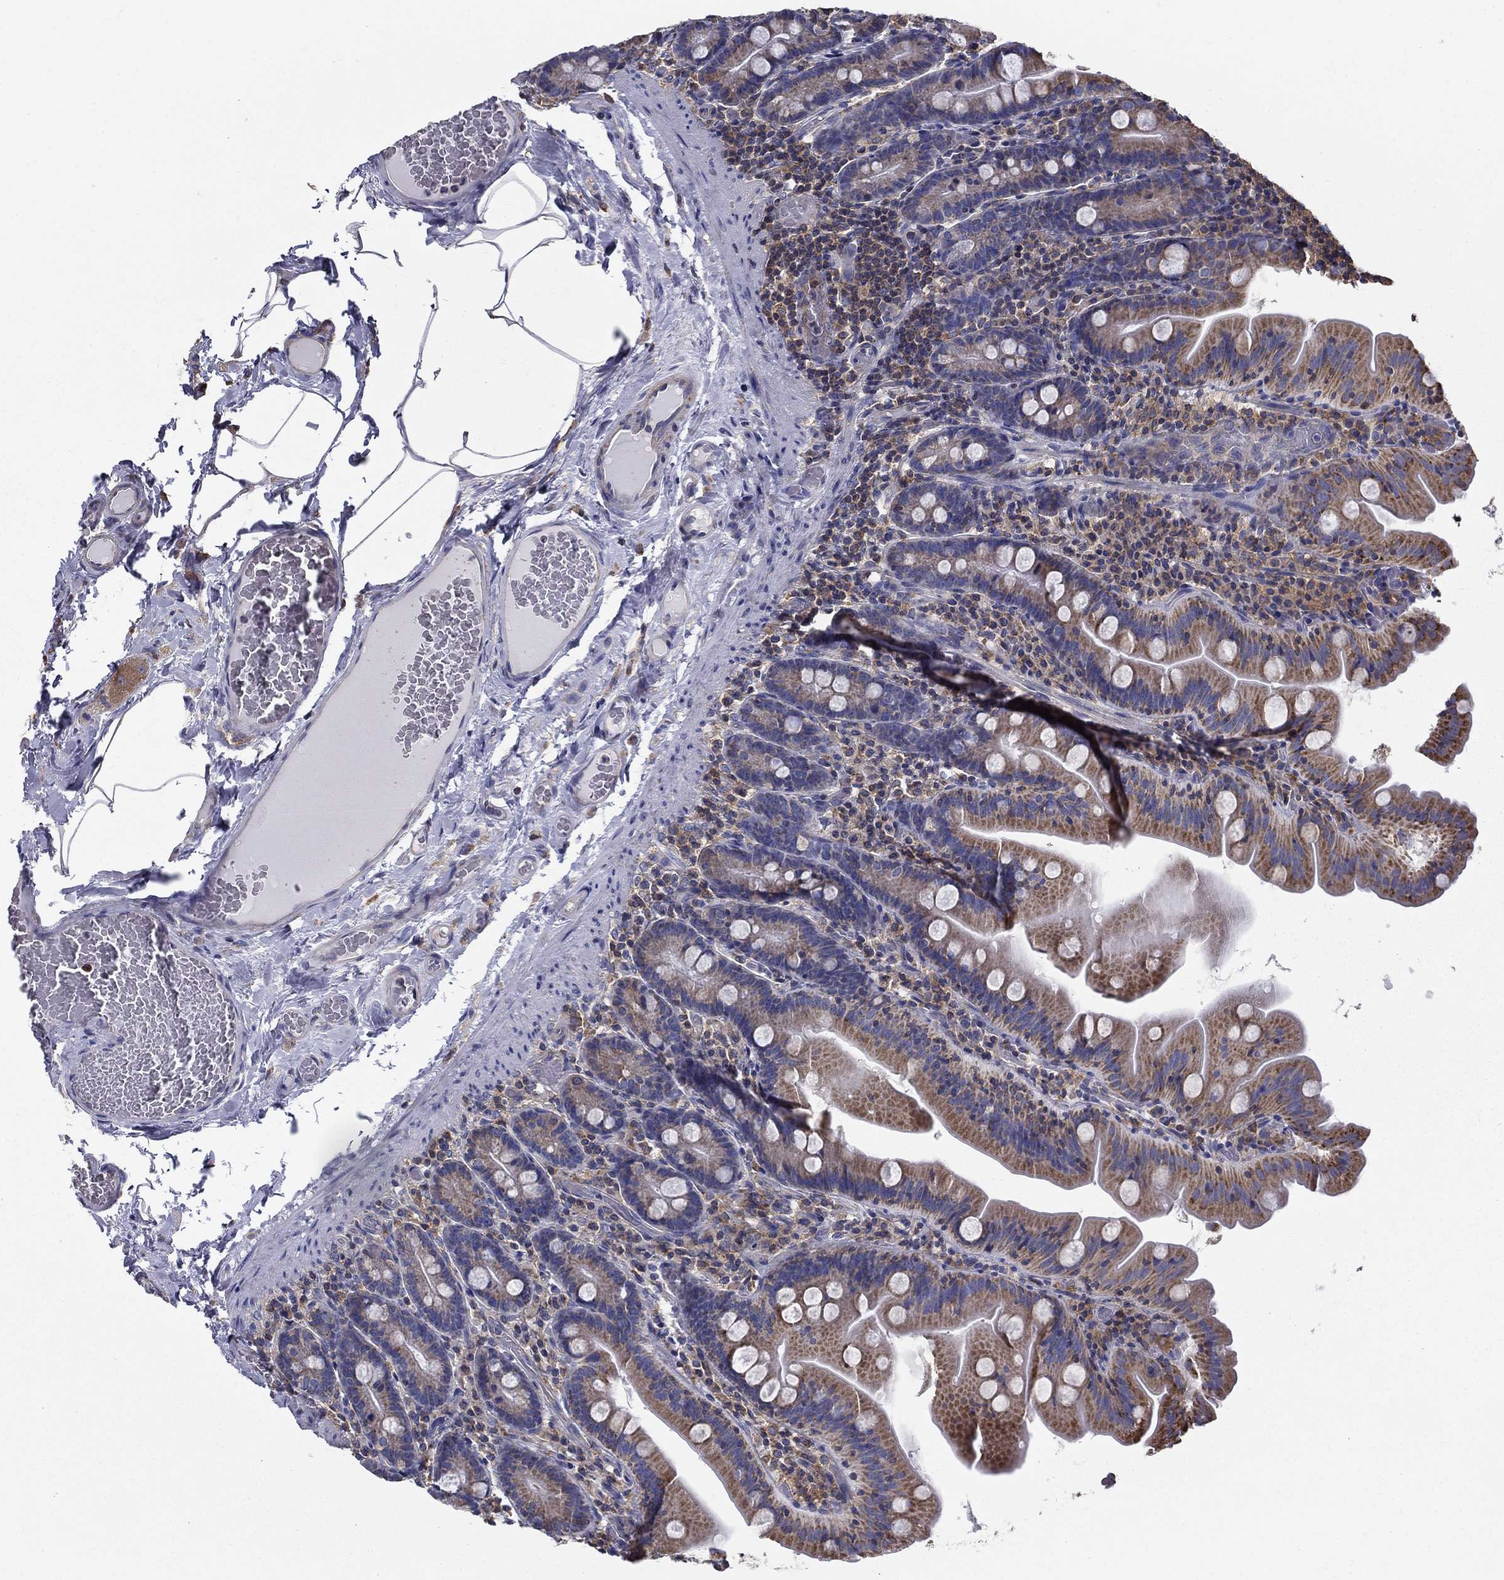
{"staining": {"intensity": "moderate", "quantity": ">75%", "location": "cytoplasmic/membranous"}, "tissue": "small intestine", "cell_type": "Glandular cells", "image_type": "normal", "snomed": [{"axis": "morphology", "description": "Normal tissue, NOS"}, {"axis": "topography", "description": "Small intestine"}], "caption": "Small intestine stained with immunohistochemistry (IHC) reveals moderate cytoplasmic/membranous positivity in approximately >75% of glandular cells.", "gene": "NME5", "patient": {"sex": "male", "age": 37}}